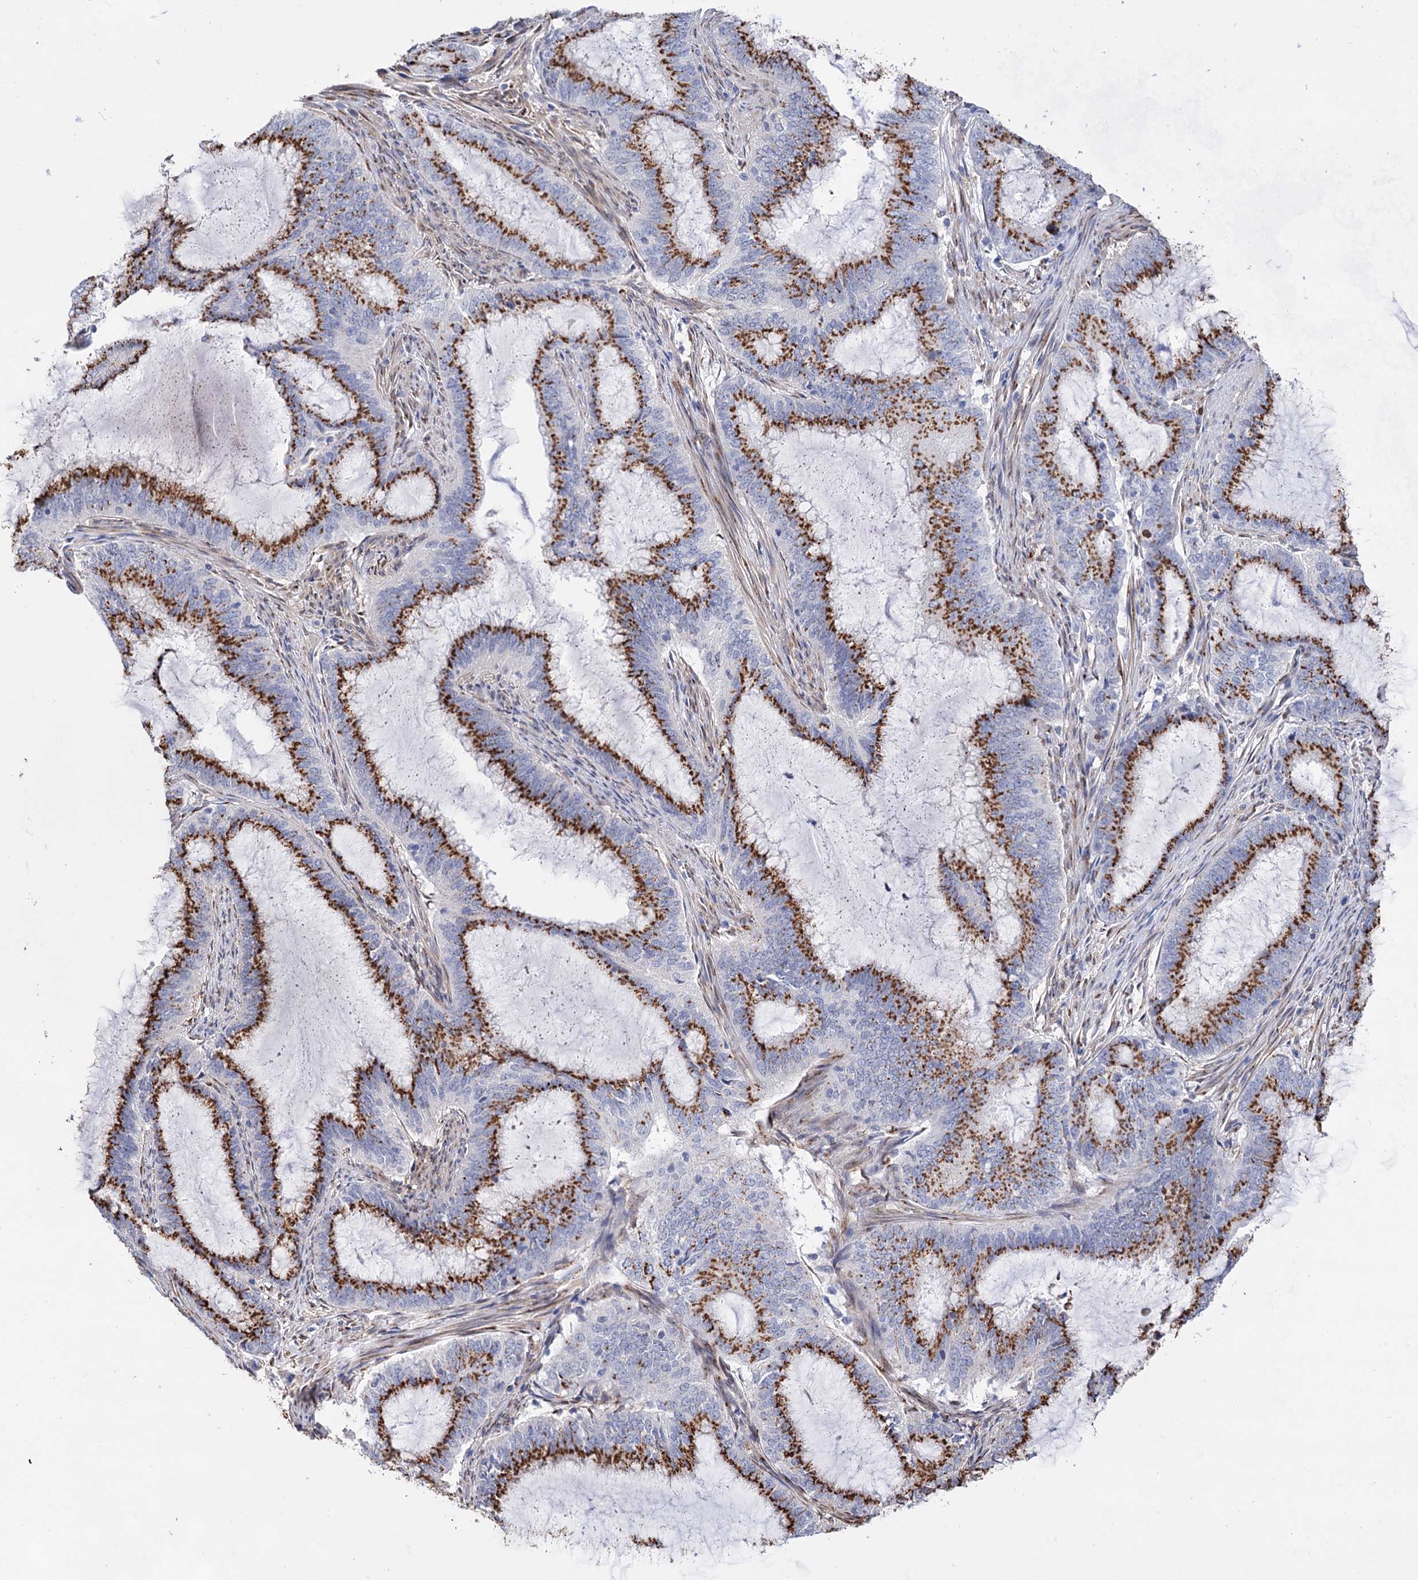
{"staining": {"intensity": "strong", "quantity": ">75%", "location": "cytoplasmic/membranous"}, "tissue": "endometrial cancer", "cell_type": "Tumor cells", "image_type": "cancer", "snomed": [{"axis": "morphology", "description": "Adenocarcinoma, NOS"}, {"axis": "topography", "description": "Endometrium"}], "caption": "Immunohistochemistry (IHC) micrograph of neoplastic tissue: adenocarcinoma (endometrial) stained using immunohistochemistry exhibits high levels of strong protein expression localized specifically in the cytoplasmic/membranous of tumor cells, appearing as a cytoplasmic/membranous brown color.", "gene": "C11orf96", "patient": {"sex": "female", "age": 51}}